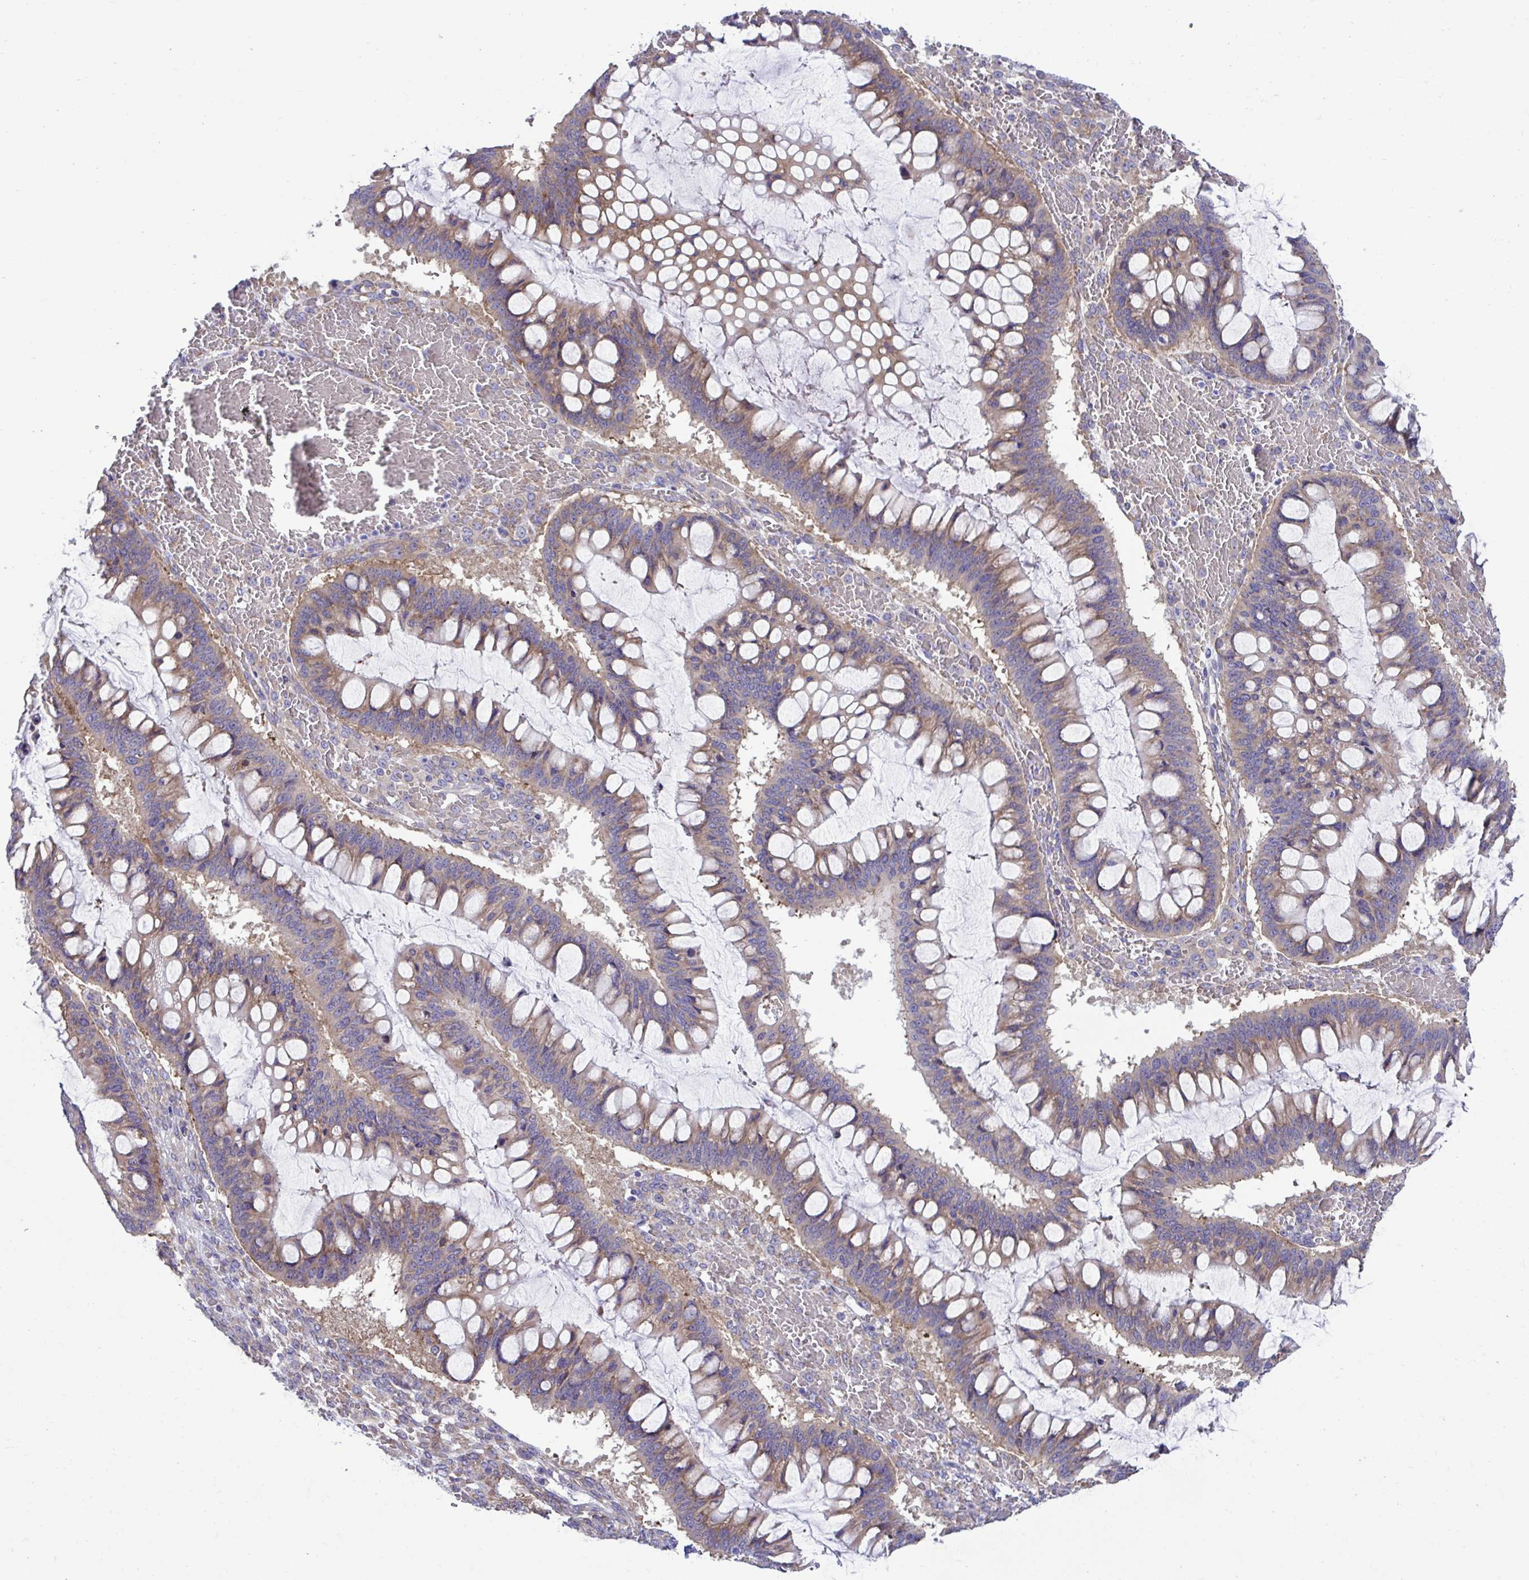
{"staining": {"intensity": "moderate", "quantity": "25%-75%", "location": "cytoplasmic/membranous"}, "tissue": "ovarian cancer", "cell_type": "Tumor cells", "image_type": "cancer", "snomed": [{"axis": "morphology", "description": "Cystadenocarcinoma, mucinous, NOS"}, {"axis": "topography", "description": "Ovary"}], "caption": "Immunohistochemistry (IHC) (DAB (3,3'-diaminobenzidine)) staining of ovarian cancer shows moderate cytoplasmic/membranous protein positivity in approximately 25%-75% of tumor cells.", "gene": "RPL7", "patient": {"sex": "female", "age": 73}}